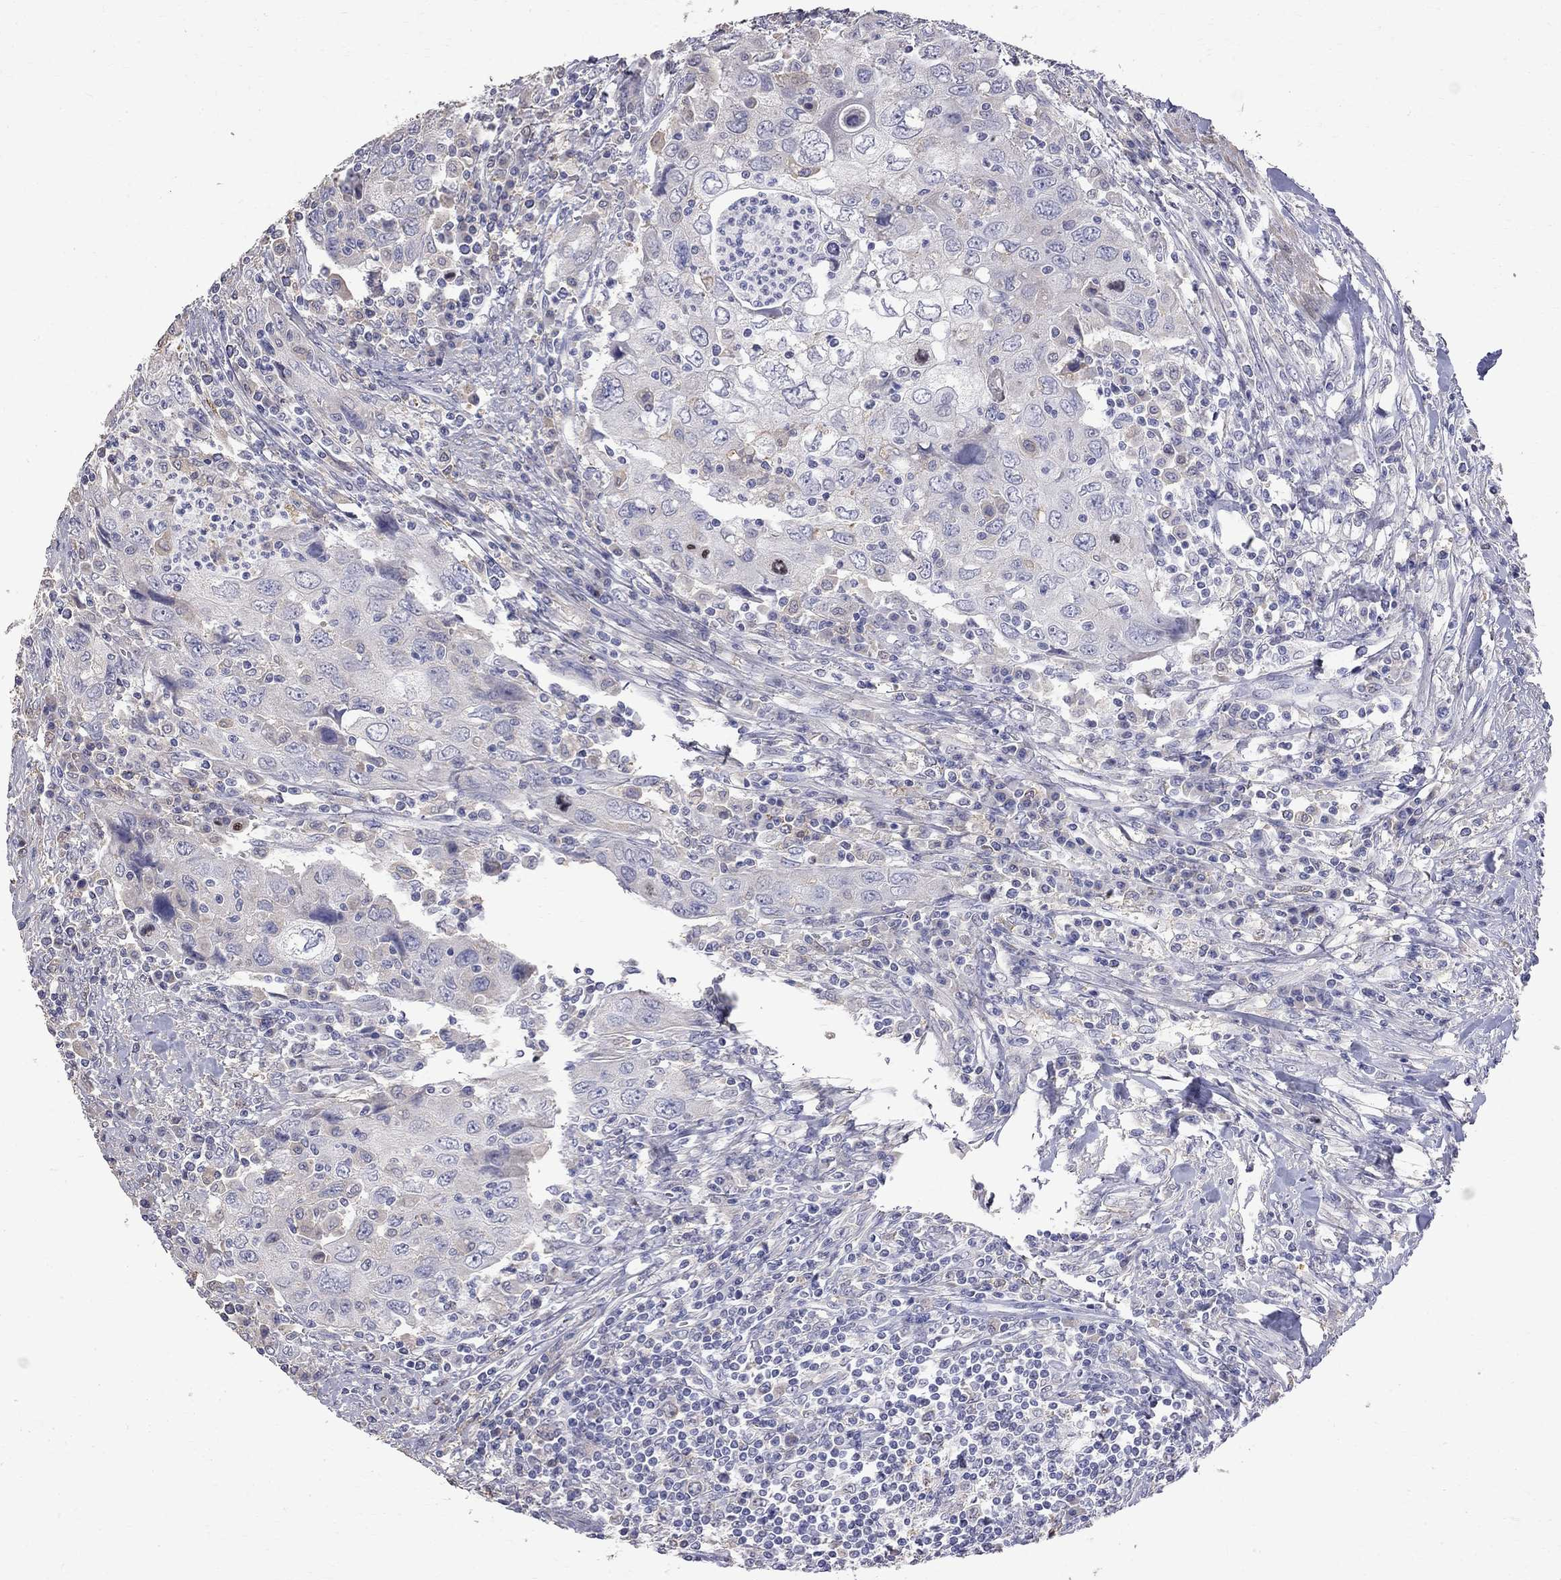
{"staining": {"intensity": "negative", "quantity": "none", "location": "none"}, "tissue": "urothelial cancer", "cell_type": "Tumor cells", "image_type": "cancer", "snomed": [{"axis": "morphology", "description": "Urothelial carcinoma, High grade"}, {"axis": "topography", "description": "Urinary bladder"}], "caption": "A high-resolution histopathology image shows immunohistochemistry staining of high-grade urothelial carcinoma, which reveals no significant staining in tumor cells.", "gene": "CKAP2", "patient": {"sex": "male", "age": 76}}